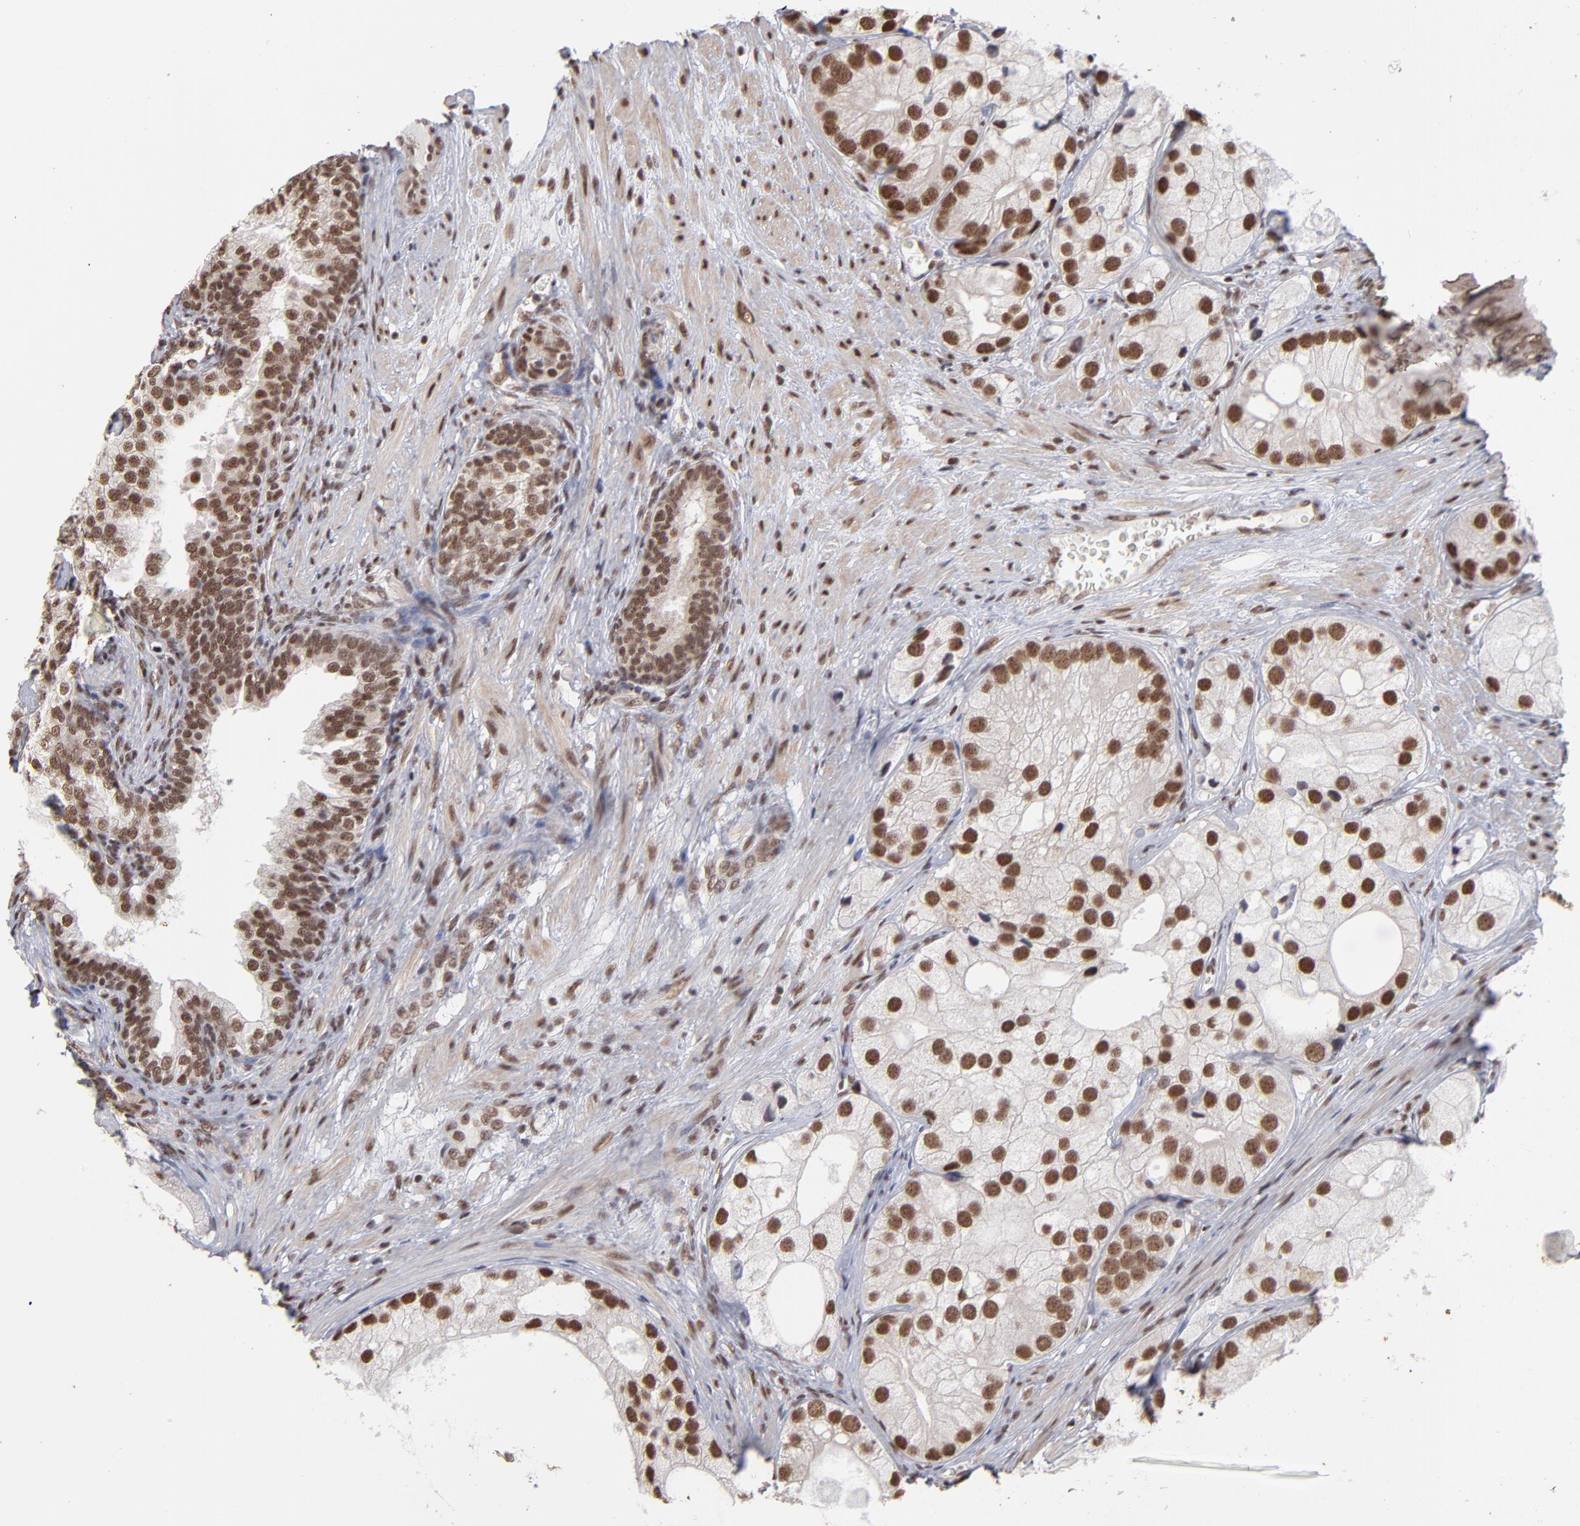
{"staining": {"intensity": "strong", "quantity": ">75%", "location": "cytoplasmic/membranous,nuclear"}, "tissue": "prostate cancer", "cell_type": "Tumor cells", "image_type": "cancer", "snomed": [{"axis": "morphology", "description": "Adenocarcinoma, Low grade"}, {"axis": "topography", "description": "Prostate"}], "caption": "IHC (DAB) staining of human prostate cancer (low-grade adenocarcinoma) reveals strong cytoplasmic/membranous and nuclear protein positivity in about >75% of tumor cells.", "gene": "ZNF3", "patient": {"sex": "male", "age": 69}}